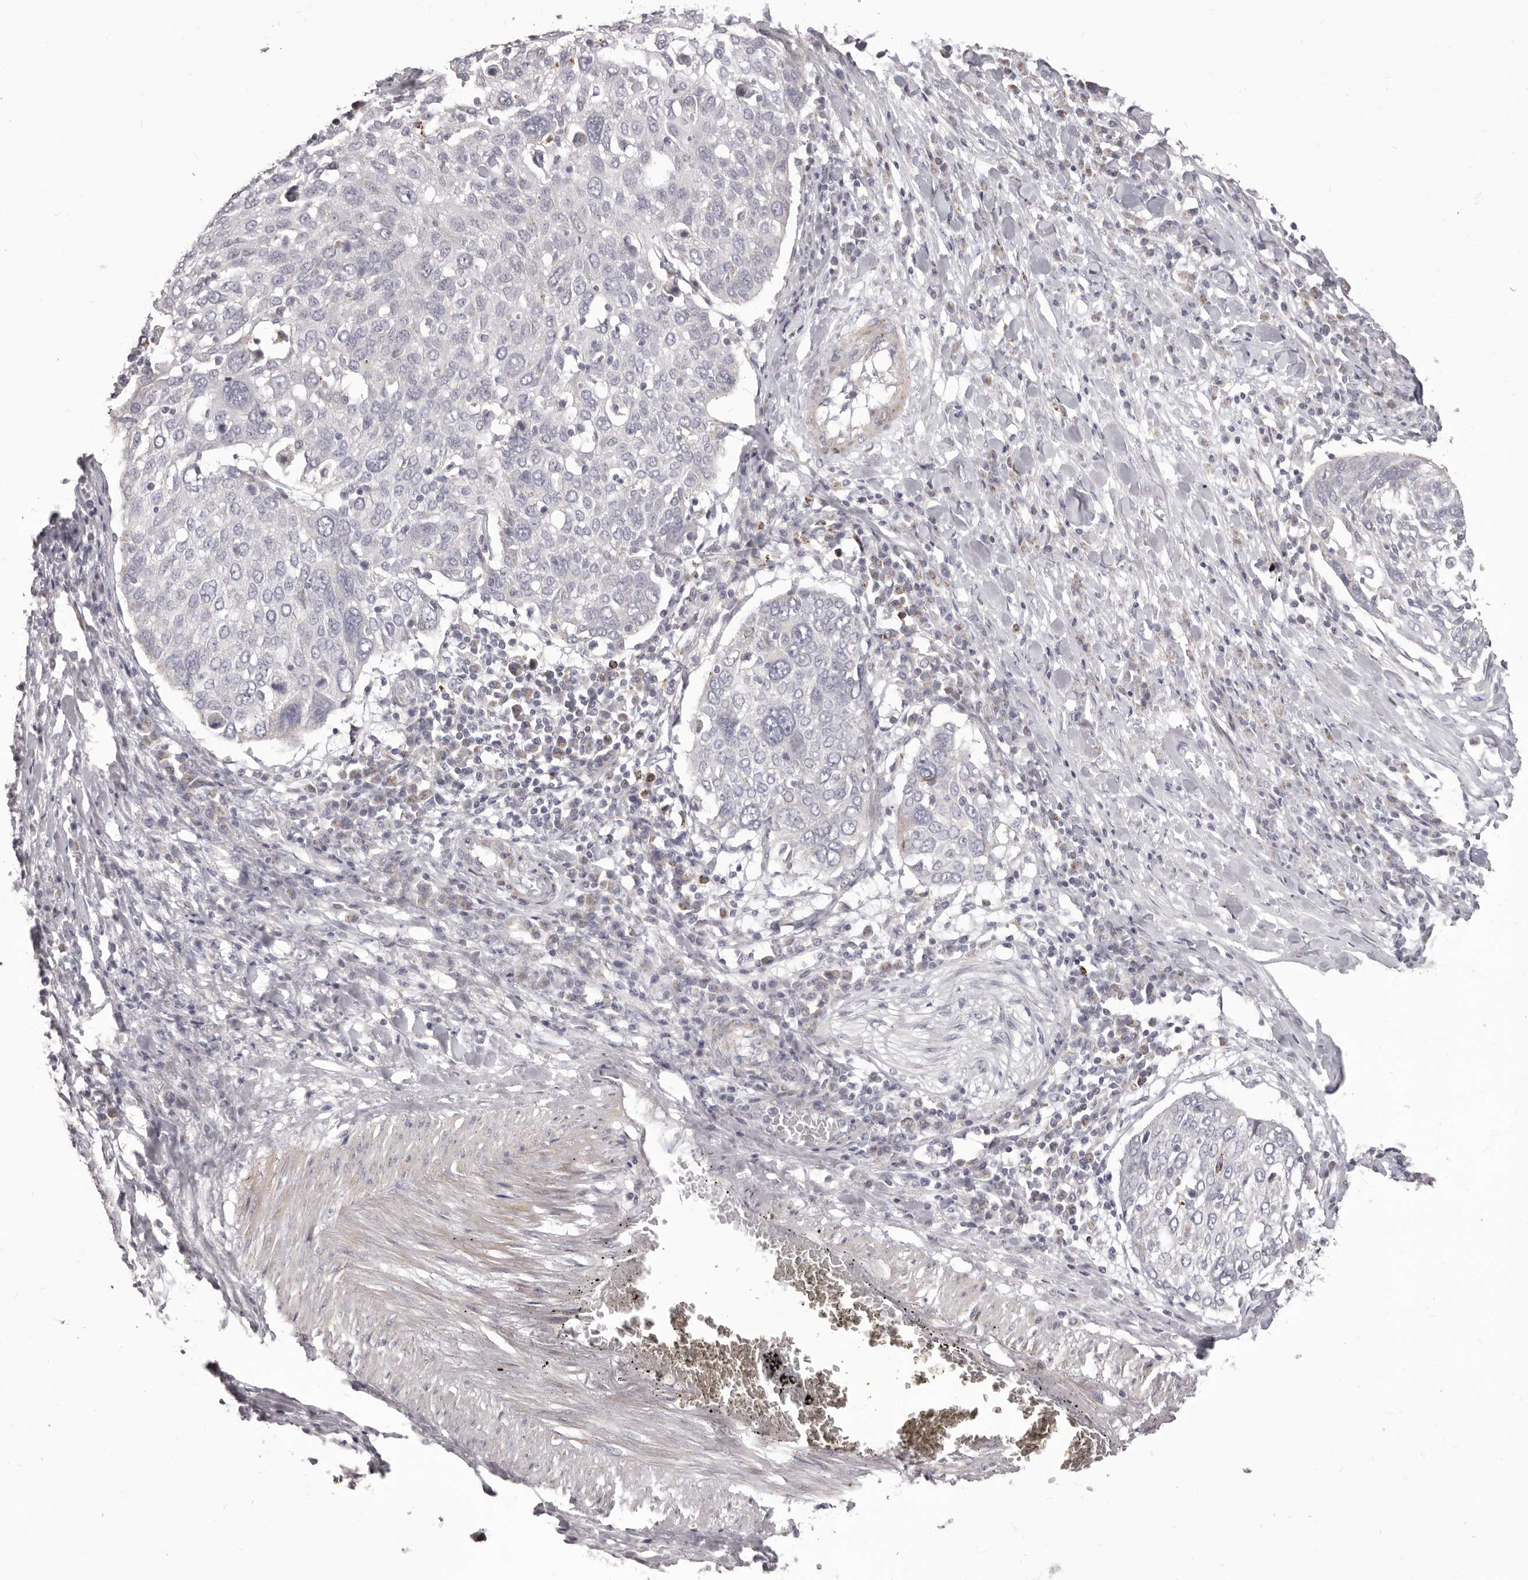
{"staining": {"intensity": "negative", "quantity": "none", "location": "none"}, "tissue": "lung cancer", "cell_type": "Tumor cells", "image_type": "cancer", "snomed": [{"axis": "morphology", "description": "Squamous cell carcinoma, NOS"}, {"axis": "topography", "description": "Lung"}], "caption": "This is an immunohistochemistry image of human squamous cell carcinoma (lung). There is no staining in tumor cells.", "gene": "PRMT2", "patient": {"sex": "male", "age": 65}}